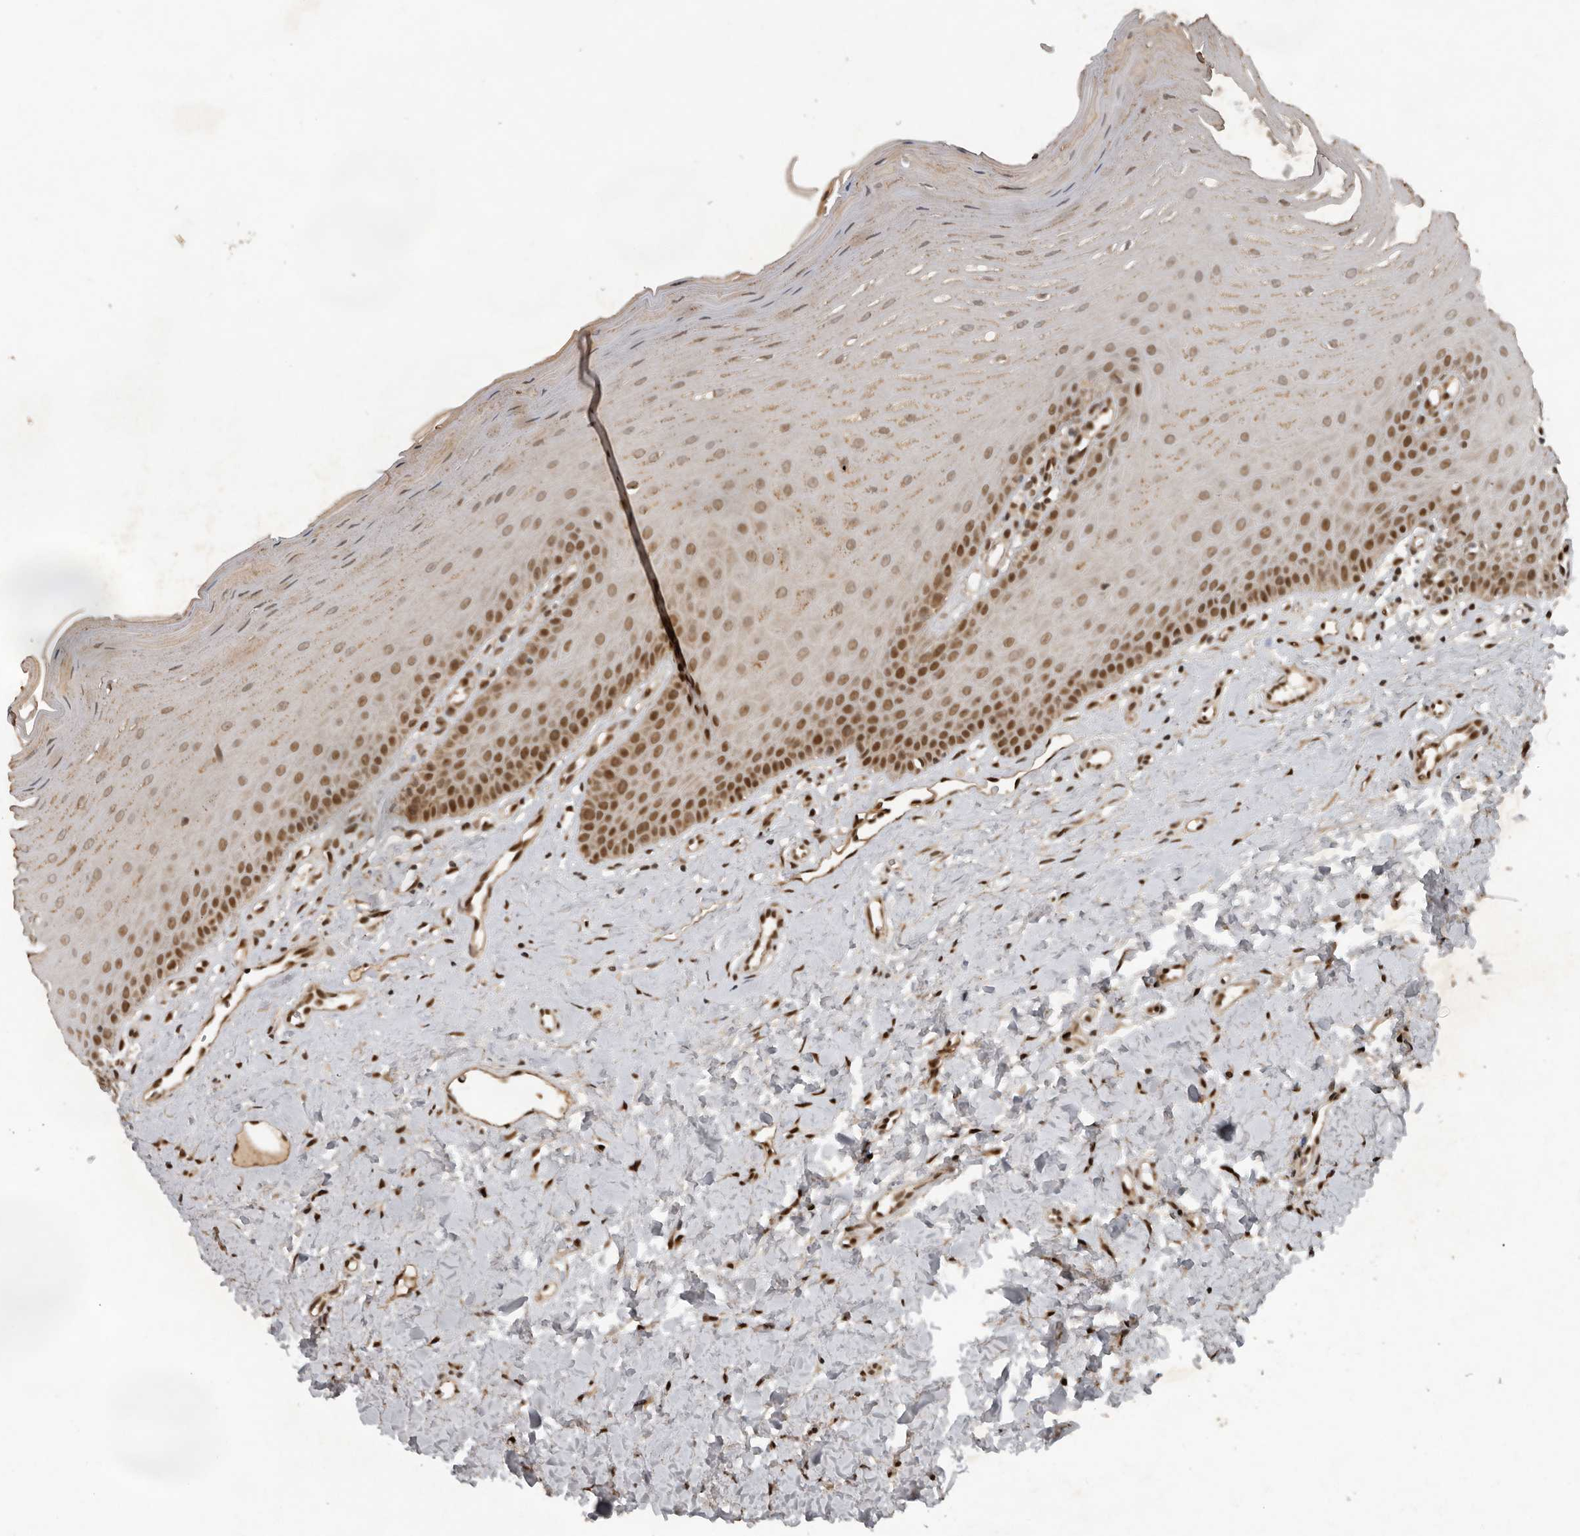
{"staining": {"intensity": "strong", "quantity": "25%-75%", "location": "nuclear"}, "tissue": "oral mucosa", "cell_type": "Squamous epithelial cells", "image_type": "normal", "snomed": [{"axis": "morphology", "description": "Normal tissue, NOS"}, {"axis": "topography", "description": "Oral tissue"}], "caption": "IHC (DAB) staining of benign oral mucosa exhibits strong nuclear protein positivity in about 25%-75% of squamous epithelial cells. The staining was performed using DAB, with brown indicating positive protein expression. Nuclei are stained blue with hematoxylin.", "gene": "CDC27", "patient": {"sex": "female", "age": 39}}